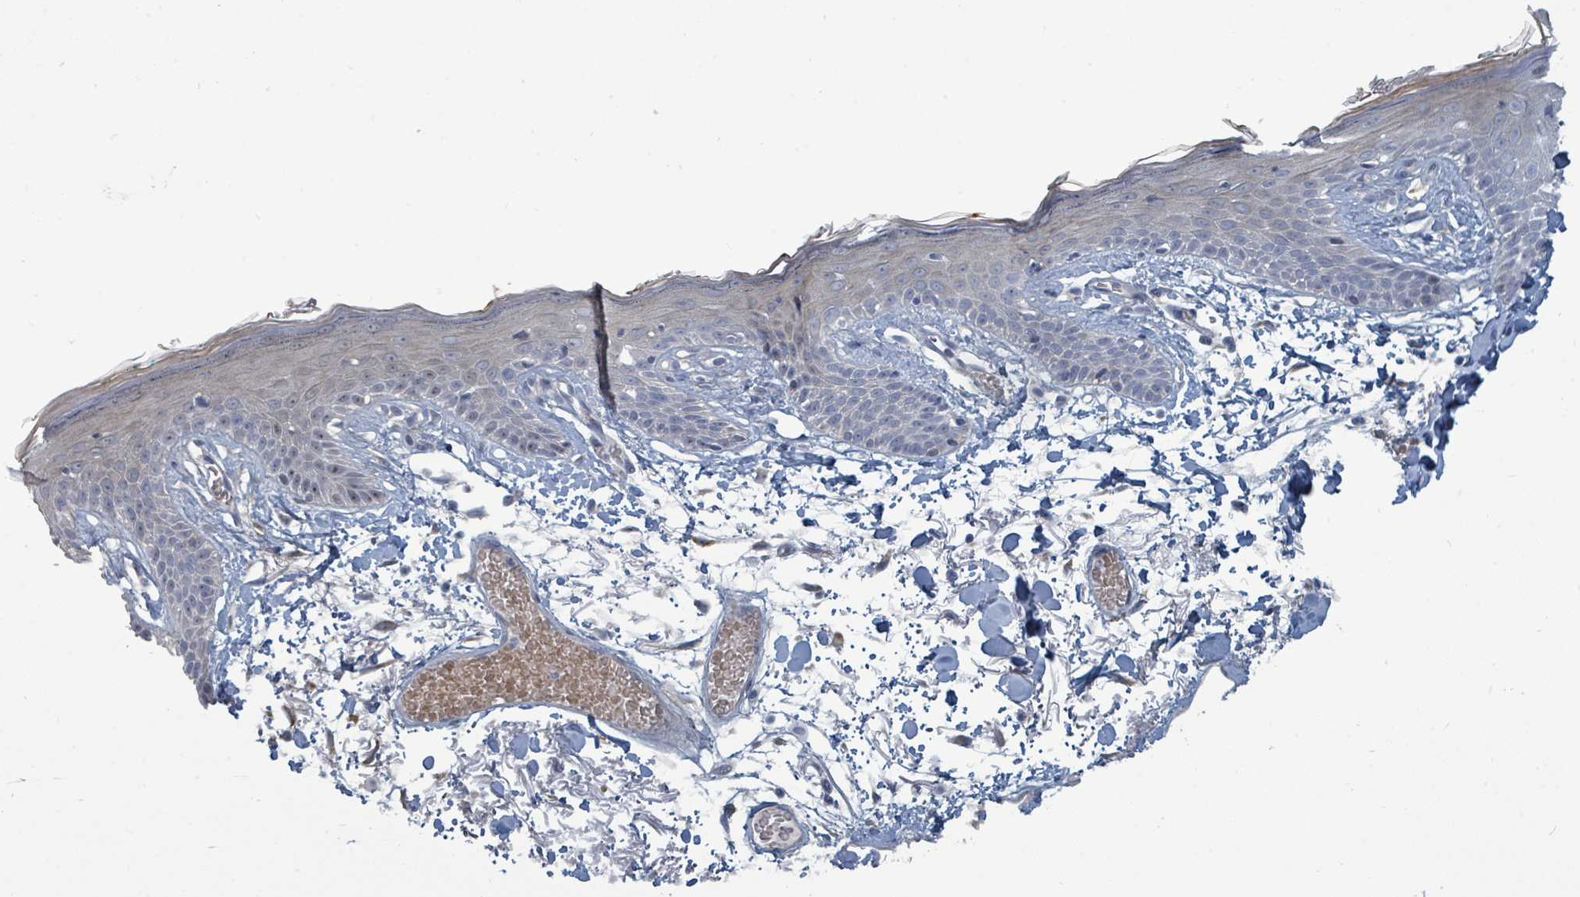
{"staining": {"intensity": "negative", "quantity": "none", "location": "none"}, "tissue": "skin", "cell_type": "Fibroblasts", "image_type": "normal", "snomed": [{"axis": "morphology", "description": "Normal tissue, NOS"}, {"axis": "topography", "description": "Skin"}], "caption": "Skin stained for a protein using immunohistochemistry (IHC) shows no staining fibroblasts.", "gene": "TRDMT1", "patient": {"sex": "male", "age": 79}}